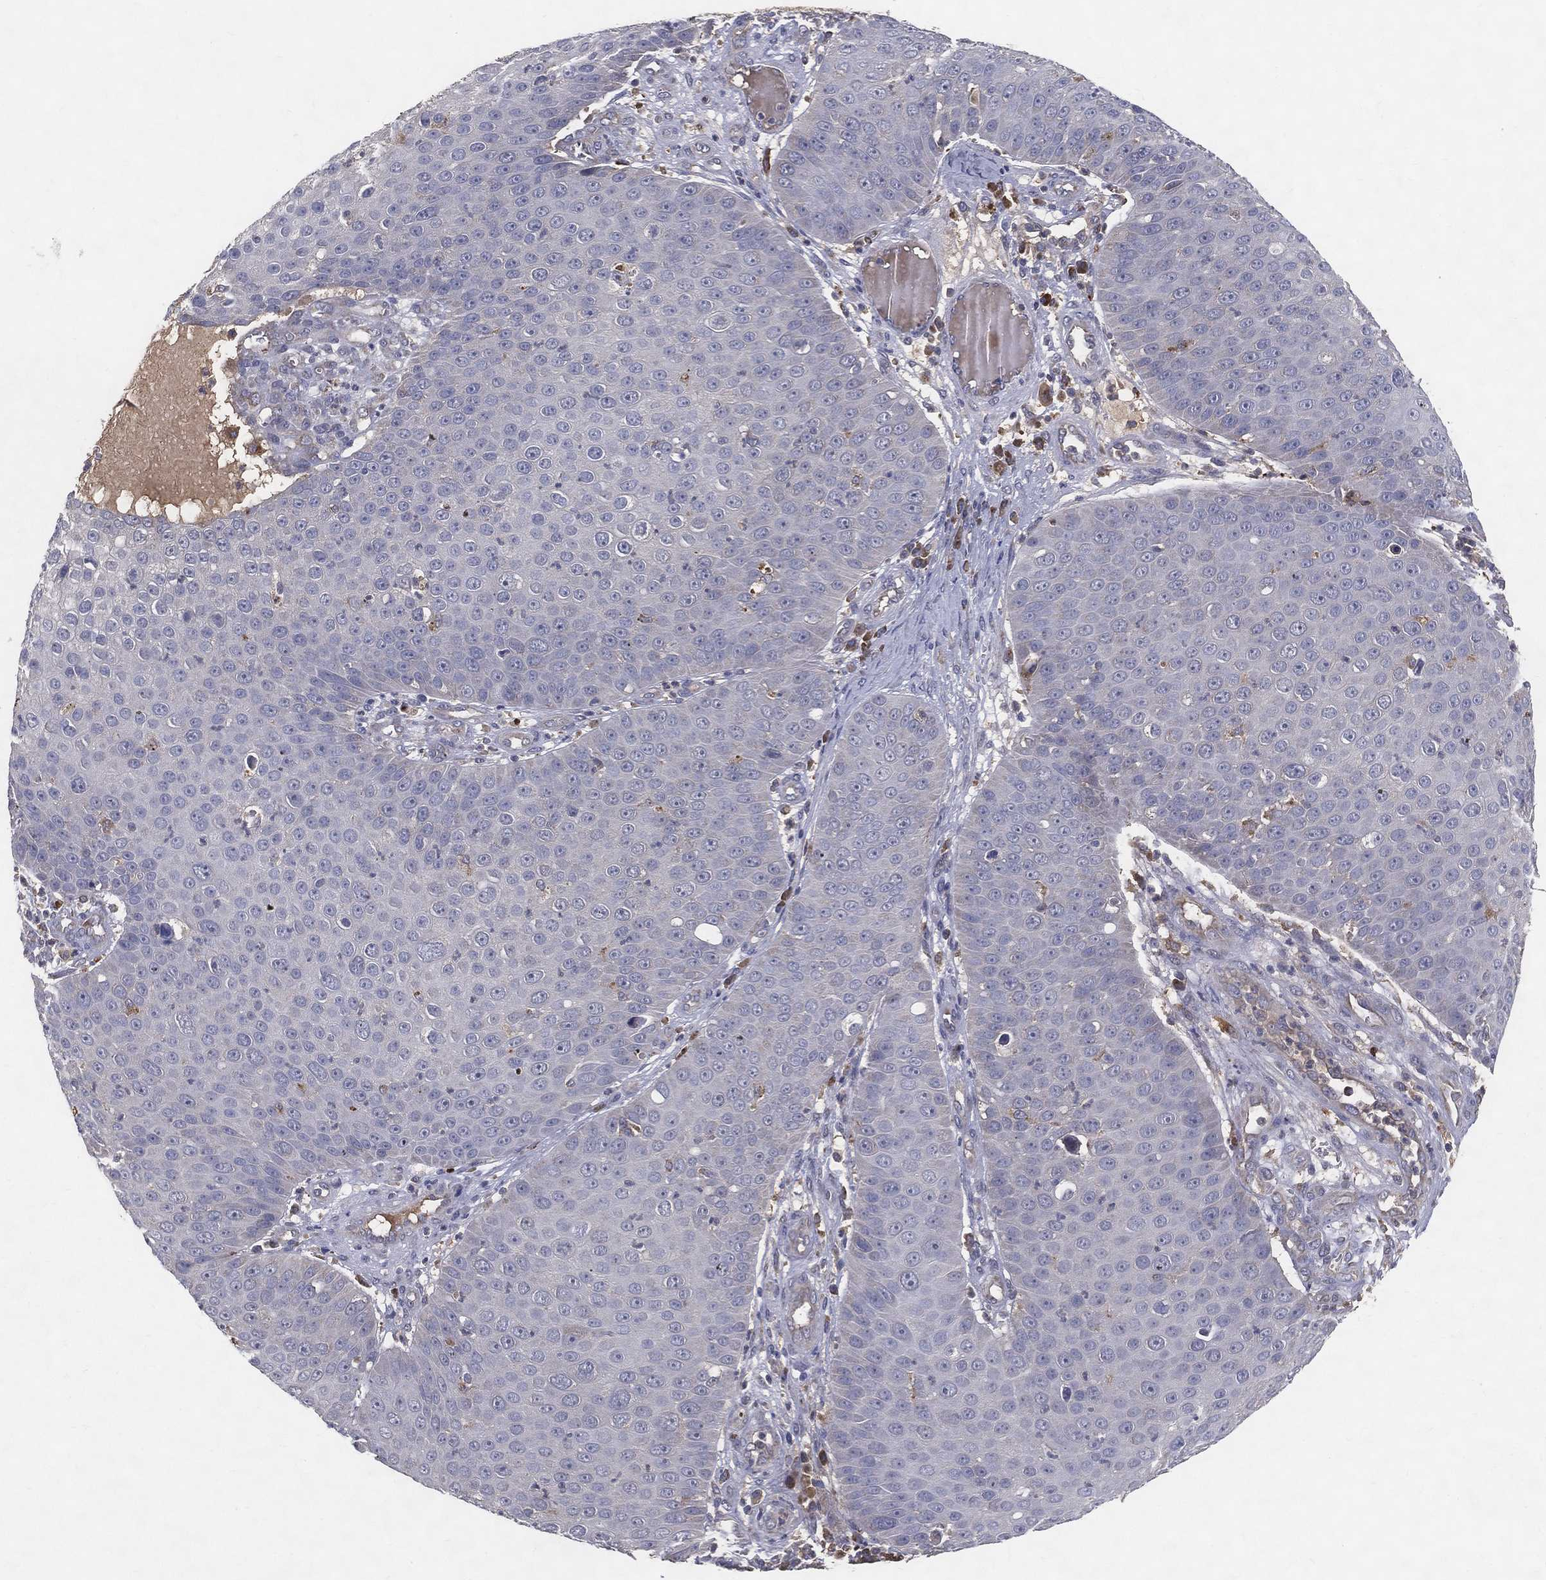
{"staining": {"intensity": "negative", "quantity": "none", "location": "none"}, "tissue": "skin cancer", "cell_type": "Tumor cells", "image_type": "cancer", "snomed": [{"axis": "morphology", "description": "Squamous cell carcinoma, NOS"}, {"axis": "topography", "description": "Skin"}], "caption": "Tumor cells show no significant positivity in squamous cell carcinoma (skin). (Immunohistochemistry (ihc), brightfield microscopy, high magnification).", "gene": "MT-ND1", "patient": {"sex": "male", "age": 71}}